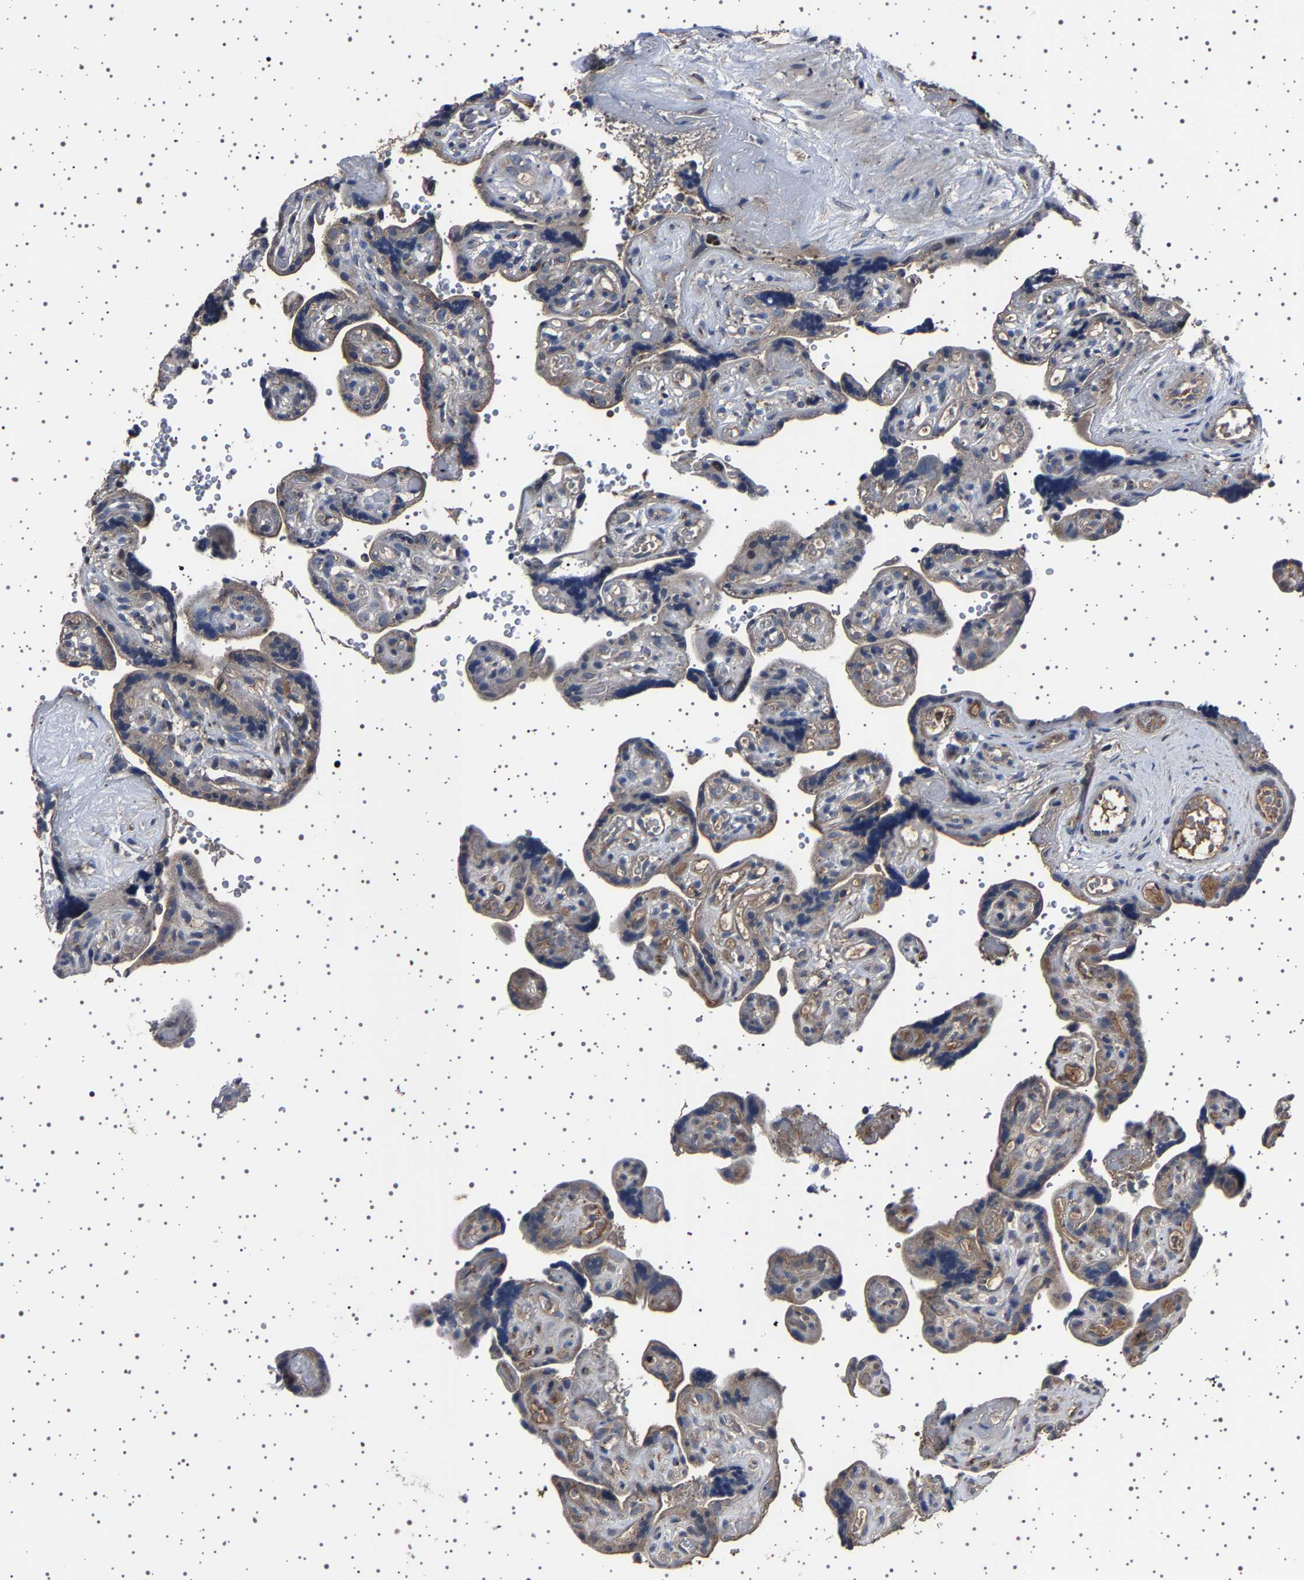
{"staining": {"intensity": "moderate", "quantity": ">75%", "location": "cytoplasmic/membranous"}, "tissue": "placenta", "cell_type": "Decidual cells", "image_type": "normal", "snomed": [{"axis": "morphology", "description": "Normal tissue, NOS"}, {"axis": "topography", "description": "Placenta"}], "caption": "Moderate cytoplasmic/membranous positivity is identified in about >75% of decidual cells in unremarkable placenta. (DAB IHC, brown staining for protein, blue staining for nuclei).", "gene": "NCKAP1", "patient": {"sex": "female", "age": 30}}